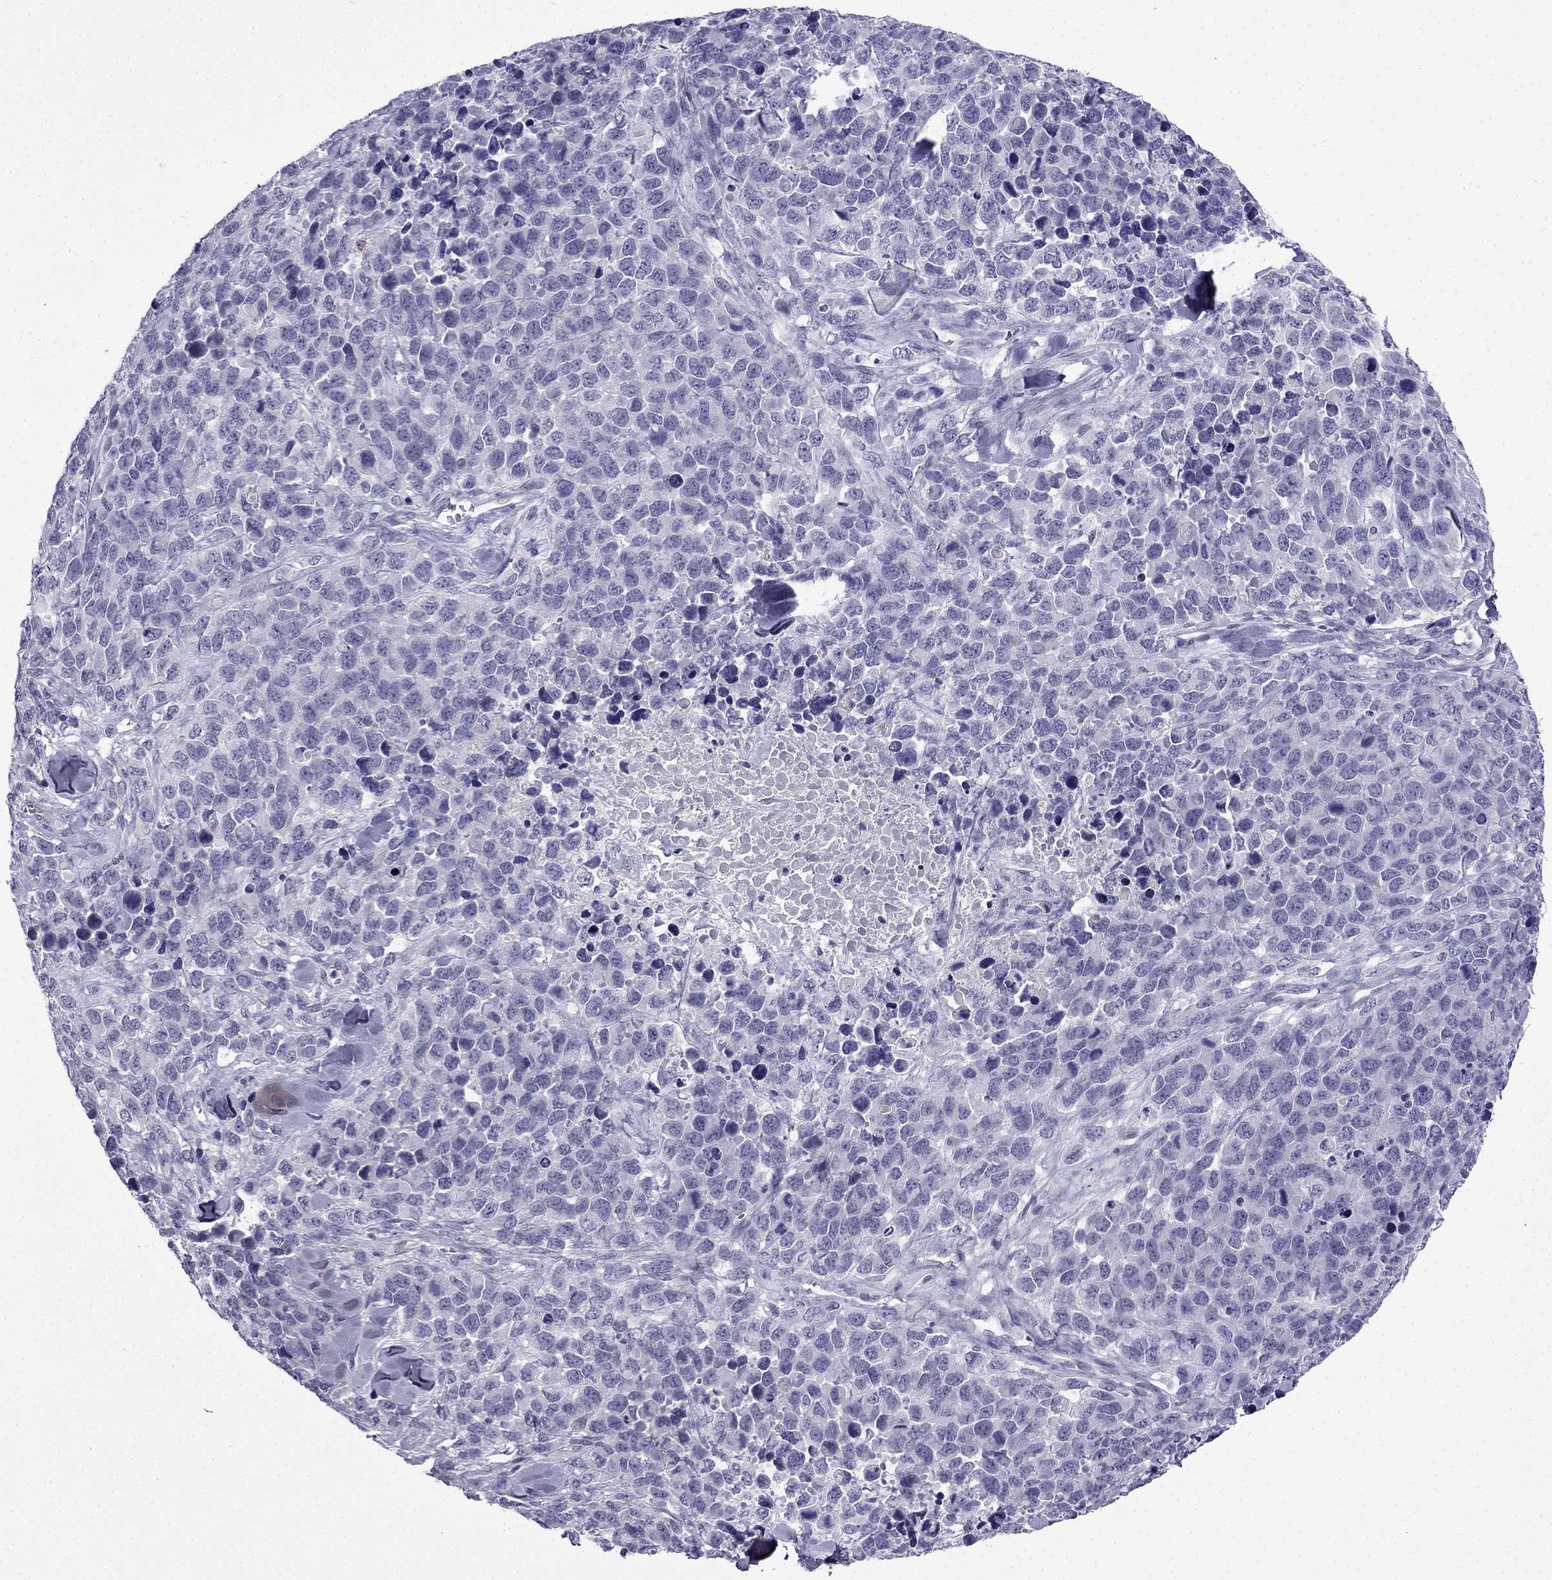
{"staining": {"intensity": "negative", "quantity": "none", "location": "none"}, "tissue": "melanoma", "cell_type": "Tumor cells", "image_type": "cancer", "snomed": [{"axis": "morphology", "description": "Malignant melanoma, Metastatic site"}, {"axis": "topography", "description": "Skin"}], "caption": "Immunohistochemistry (IHC) micrograph of neoplastic tissue: human malignant melanoma (metastatic site) stained with DAB (3,3'-diaminobenzidine) reveals no significant protein positivity in tumor cells.", "gene": "POM121L12", "patient": {"sex": "male", "age": 84}}